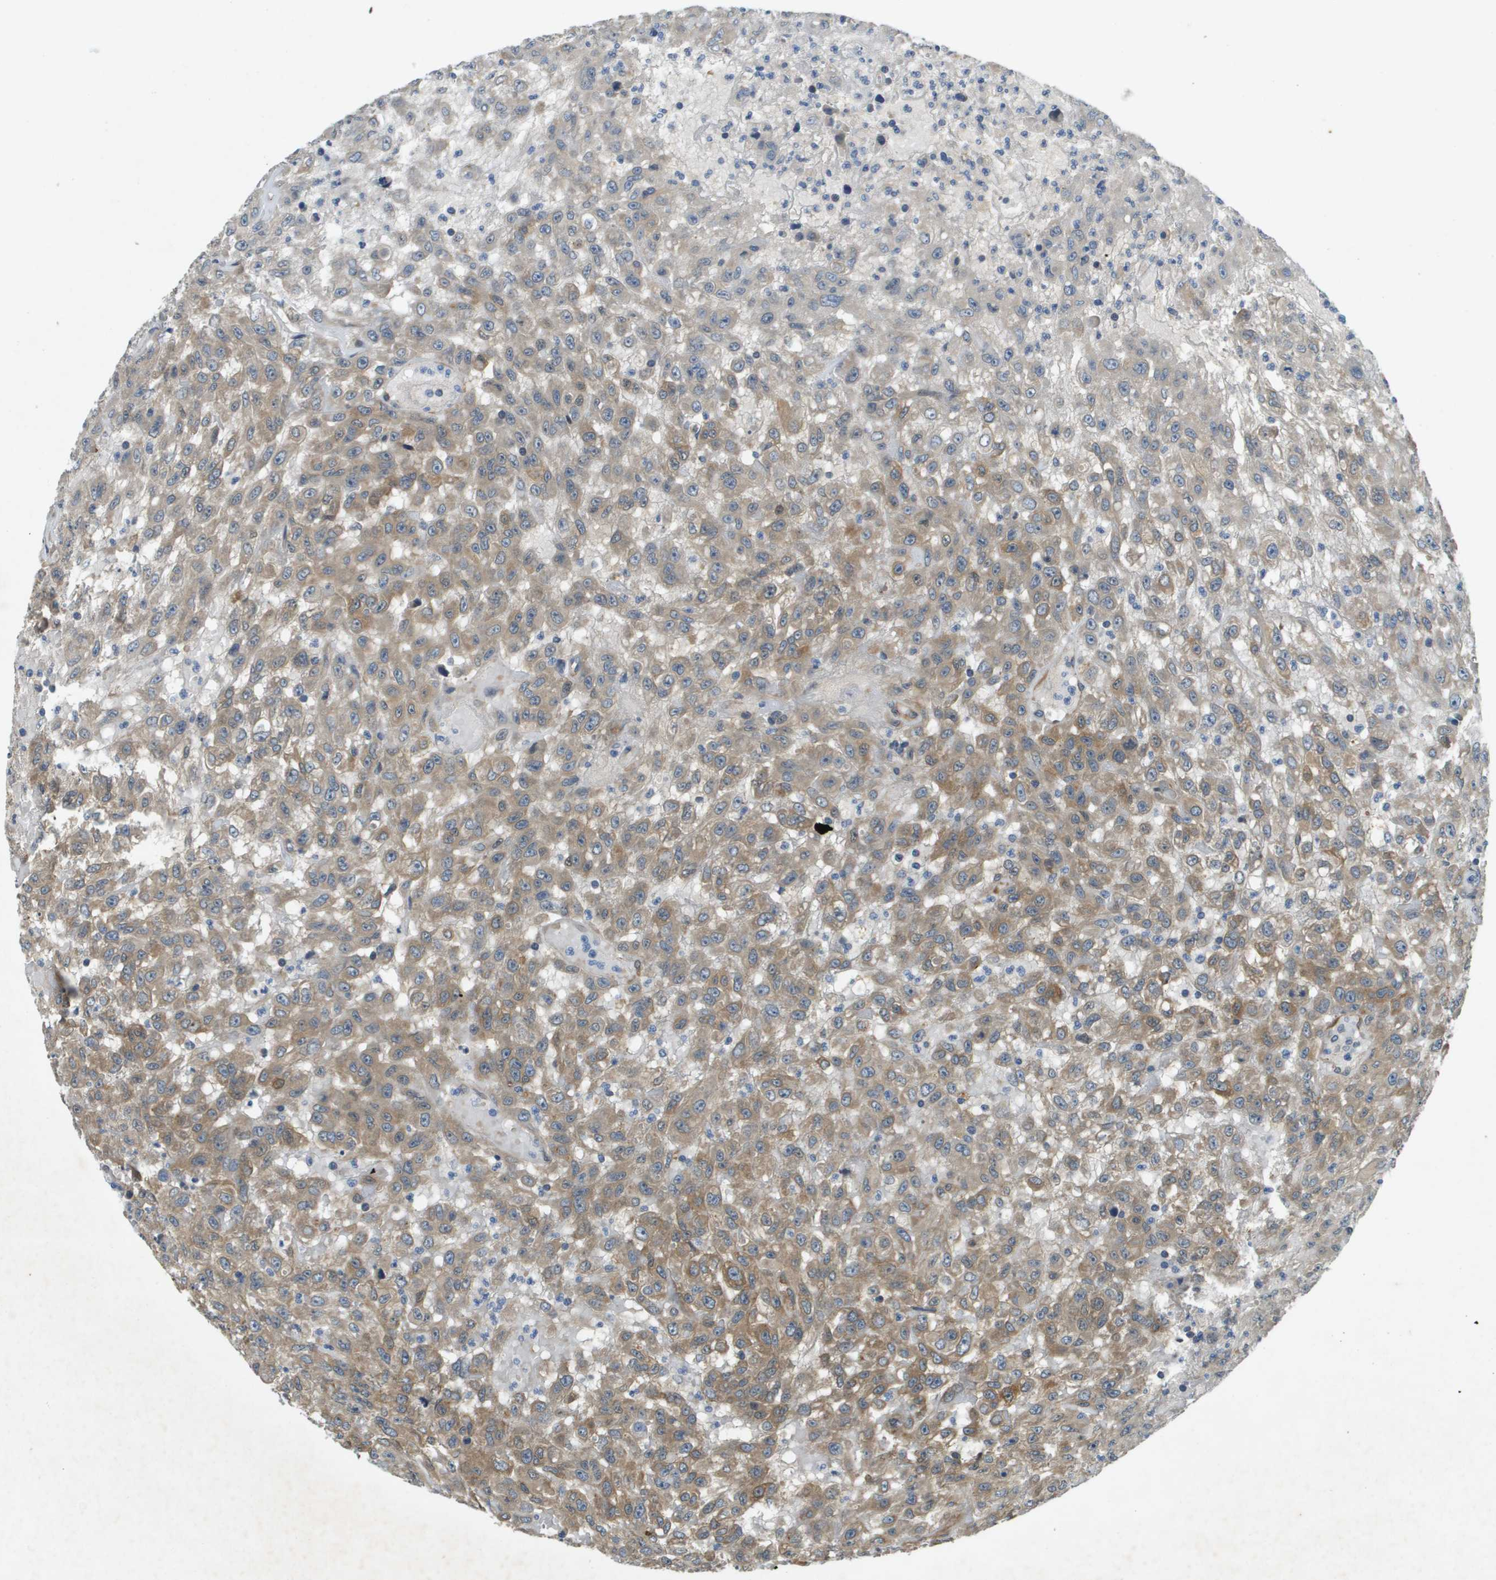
{"staining": {"intensity": "moderate", "quantity": ">75%", "location": "cytoplasmic/membranous"}, "tissue": "urothelial cancer", "cell_type": "Tumor cells", "image_type": "cancer", "snomed": [{"axis": "morphology", "description": "Urothelial carcinoma, High grade"}, {"axis": "topography", "description": "Urinary bladder"}], "caption": "Moderate cytoplasmic/membranous protein staining is present in about >75% of tumor cells in urothelial carcinoma (high-grade).", "gene": "PGAP3", "patient": {"sex": "male", "age": 46}}